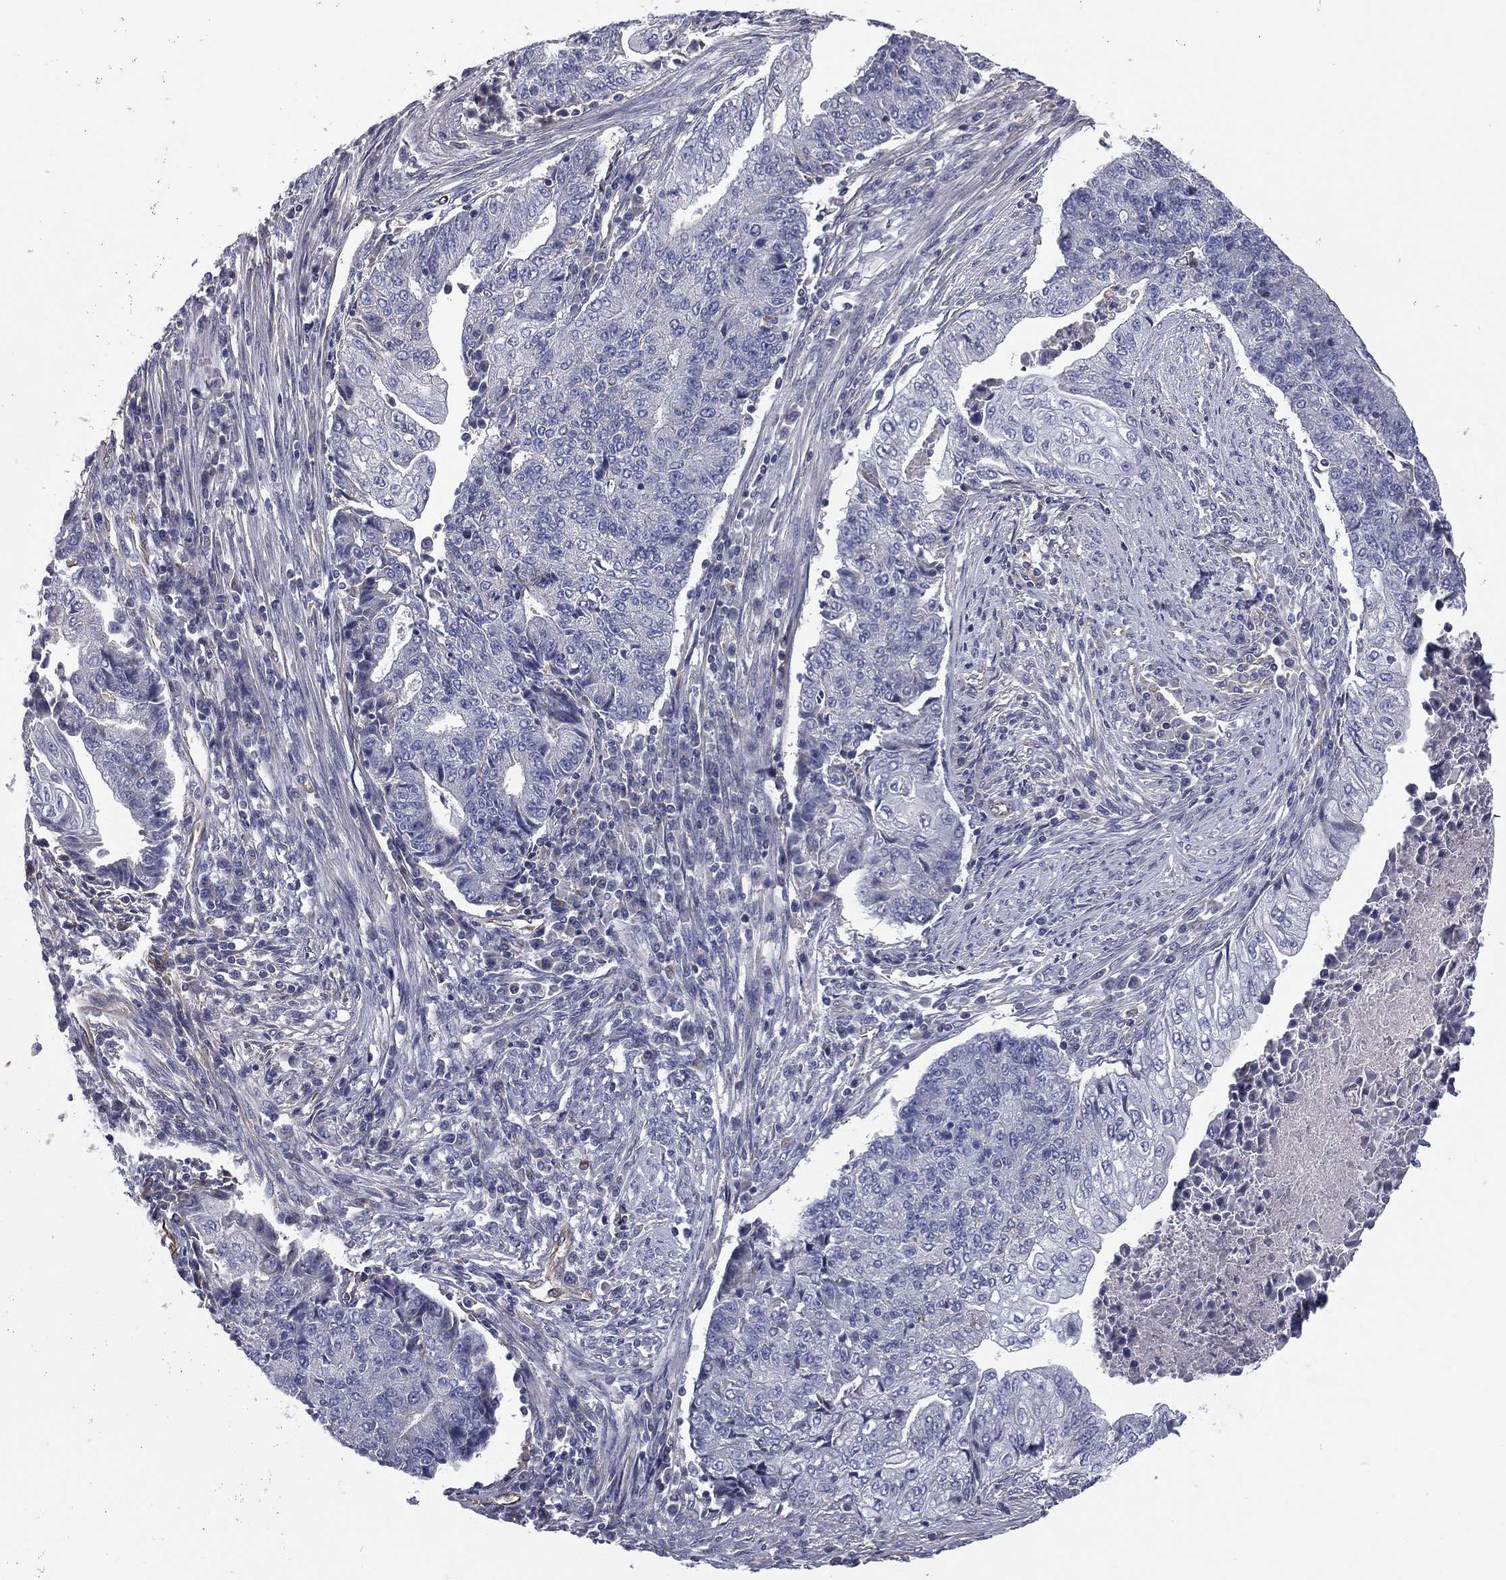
{"staining": {"intensity": "negative", "quantity": "none", "location": "none"}, "tissue": "endometrial cancer", "cell_type": "Tumor cells", "image_type": "cancer", "snomed": [{"axis": "morphology", "description": "Adenocarcinoma, NOS"}, {"axis": "topography", "description": "Uterus"}, {"axis": "topography", "description": "Endometrium"}], "caption": "Immunohistochemistry (IHC) histopathology image of neoplastic tissue: adenocarcinoma (endometrial) stained with DAB demonstrates no significant protein staining in tumor cells.", "gene": "SCUBE1", "patient": {"sex": "female", "age": 54}}